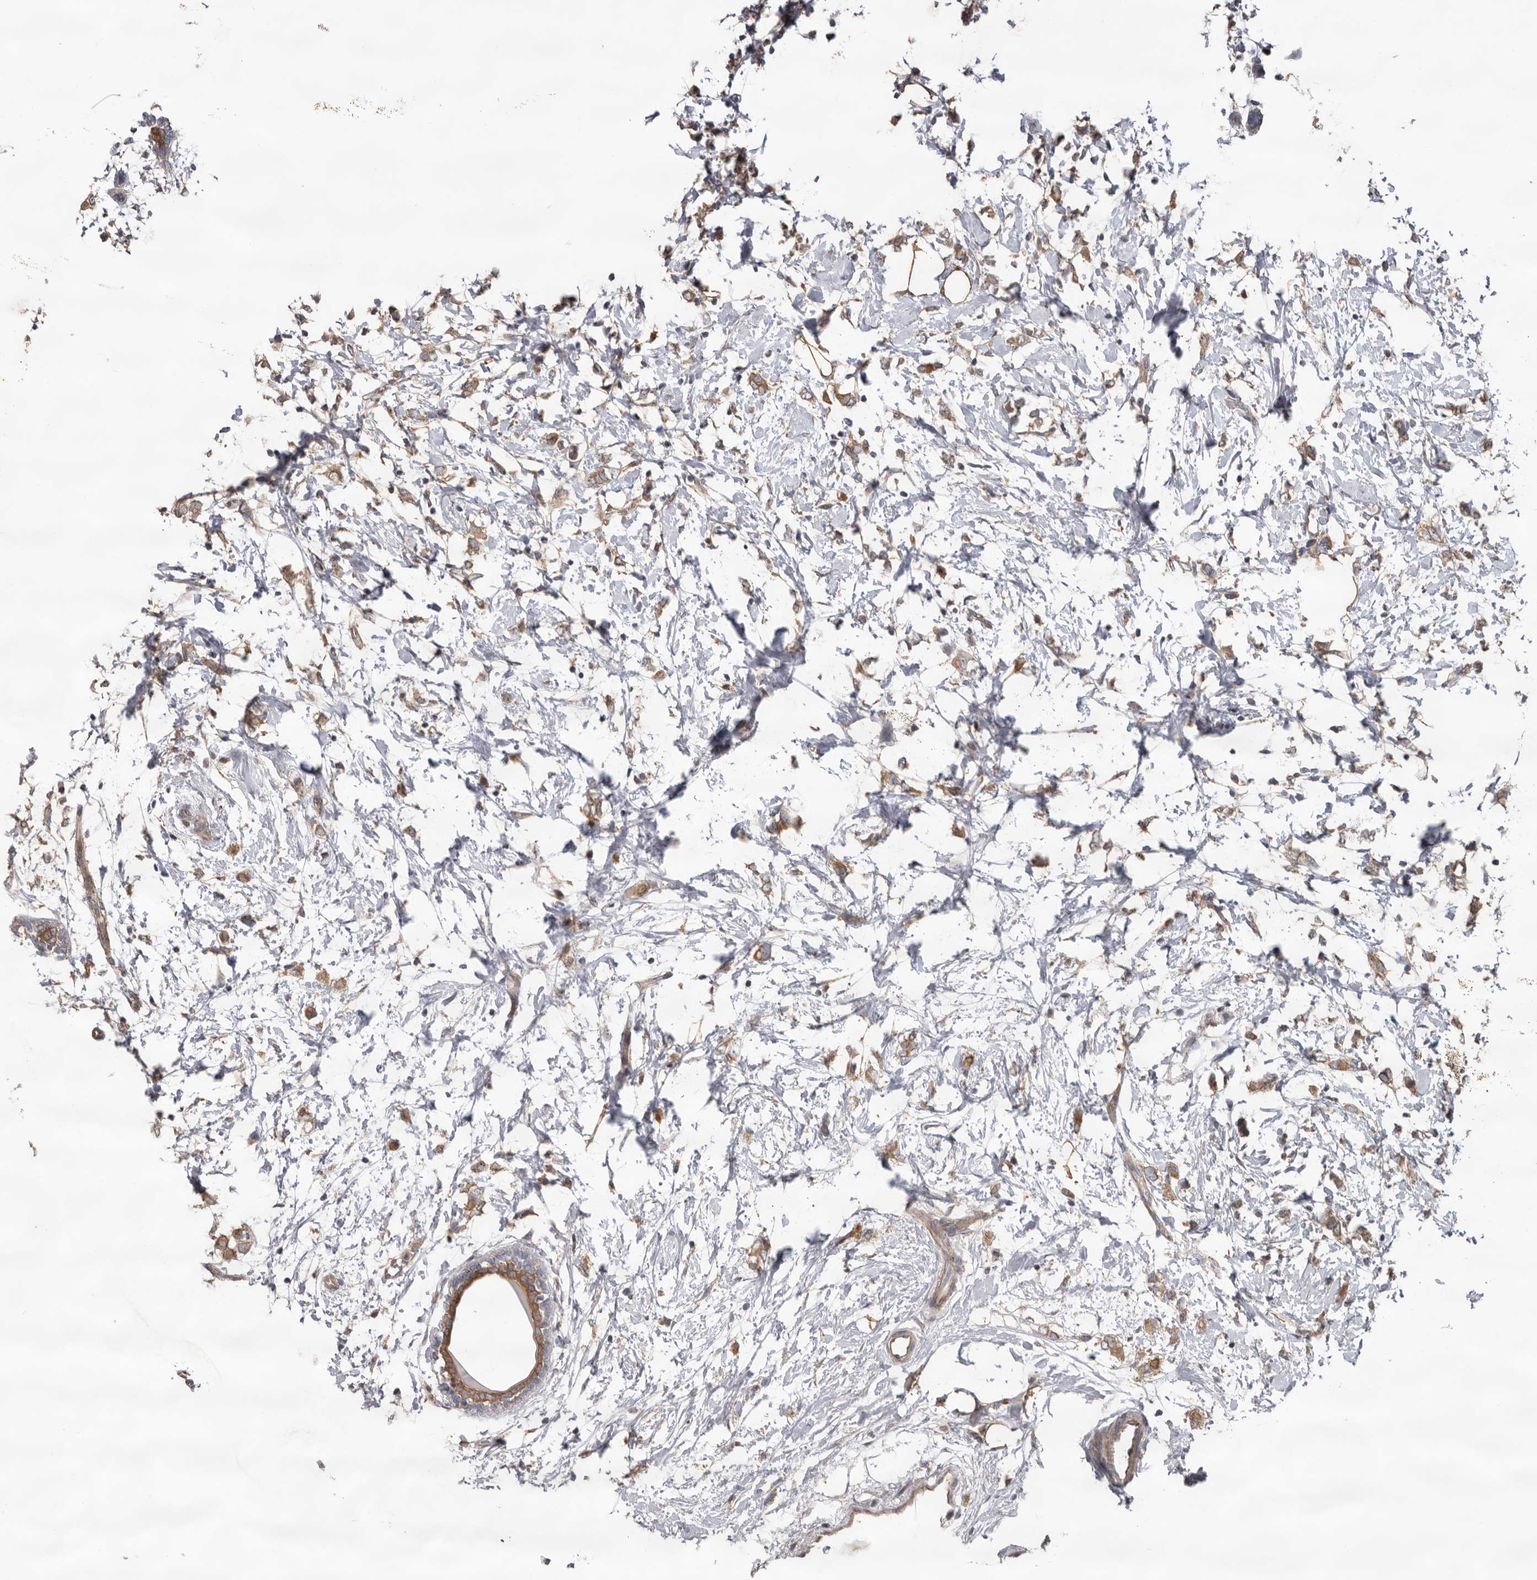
{"staining": {"intensity": "moderate", "quantity": ">75%", "location": "cytoplasmic/membranous"}, "tissue": "breast cancer", "cell_type": "Tumor cells", "image_type": "cancer", "snomed": [{"axis": "morphology", "description": "Normal tissue, NOS"}, {"axis": "morphology", "description": "Lobular carcinoma"}, {"axis": "topography", "description": "Breast"}], "caption": "Immunohistochemical staining of breast cancer (lobular carcinoma) demonstrates moderate cytoplasmic/membranous protein expression in approximately >75% of tumor cells. Nuclei are stained in blue.", "gene": "HINT3", "patient": {"sex": "female", "age": 47}}